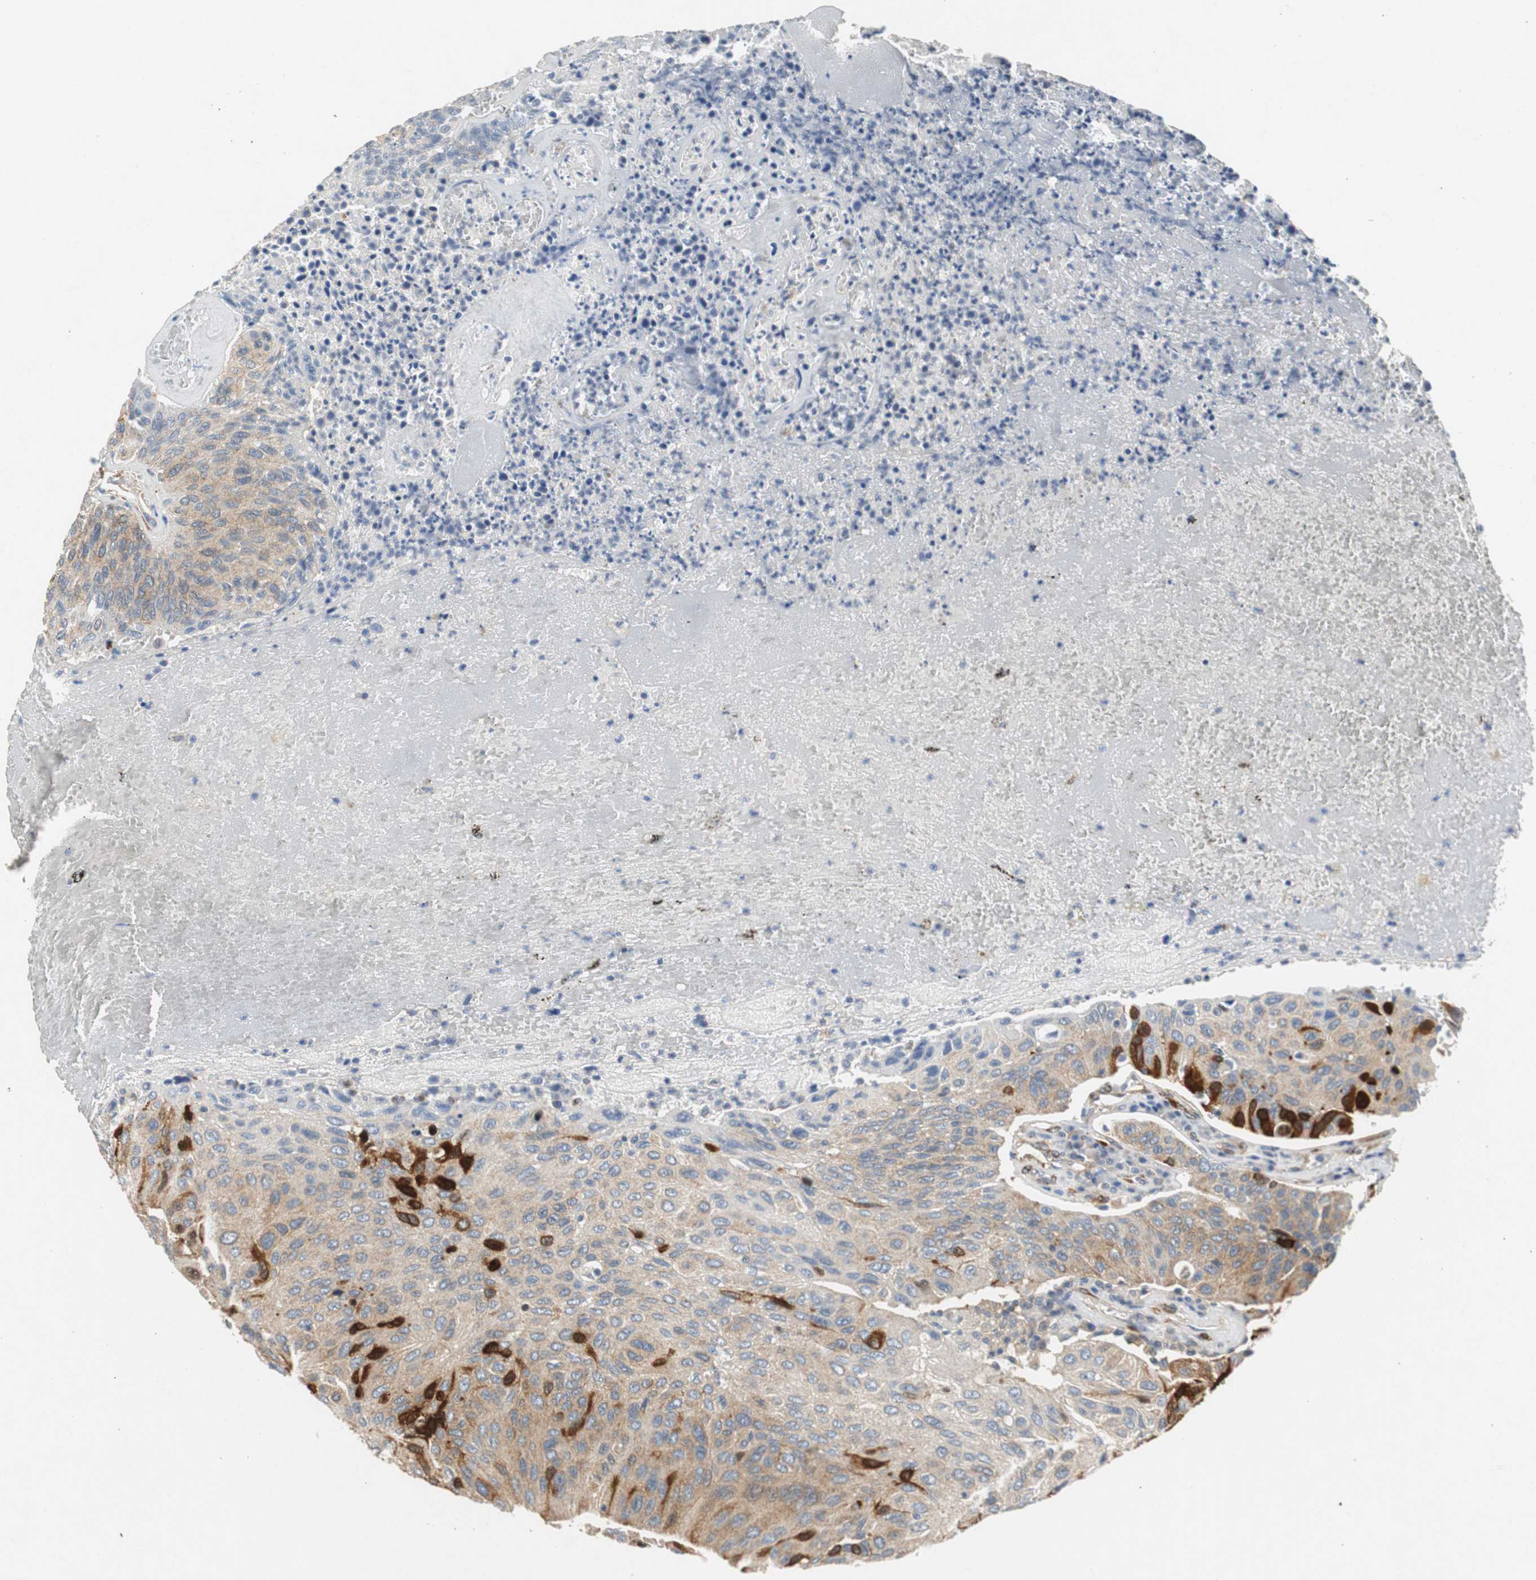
{"staining": {"intensity": "strong", "quantity": "<25%", "location": "cytoplasmic/membranous"}, "tissue": "urothelial cancer", "cell_type": "Tumor cells", "image_type": "cancer", "snomed": [{"axis": "morphology", "description": "Urothelial carcinoma, High grade"}, {"axis": "topography", "description": "Urinary bladder"}], "caption": "Protein expression analysis of human high-grade urothelial carcinoma reveals strong cytoplasmic/membranous staining in approximately <25% of tumor cells.", "gene": "ISCU", "patient": {"sex": "male", "age": 66}}